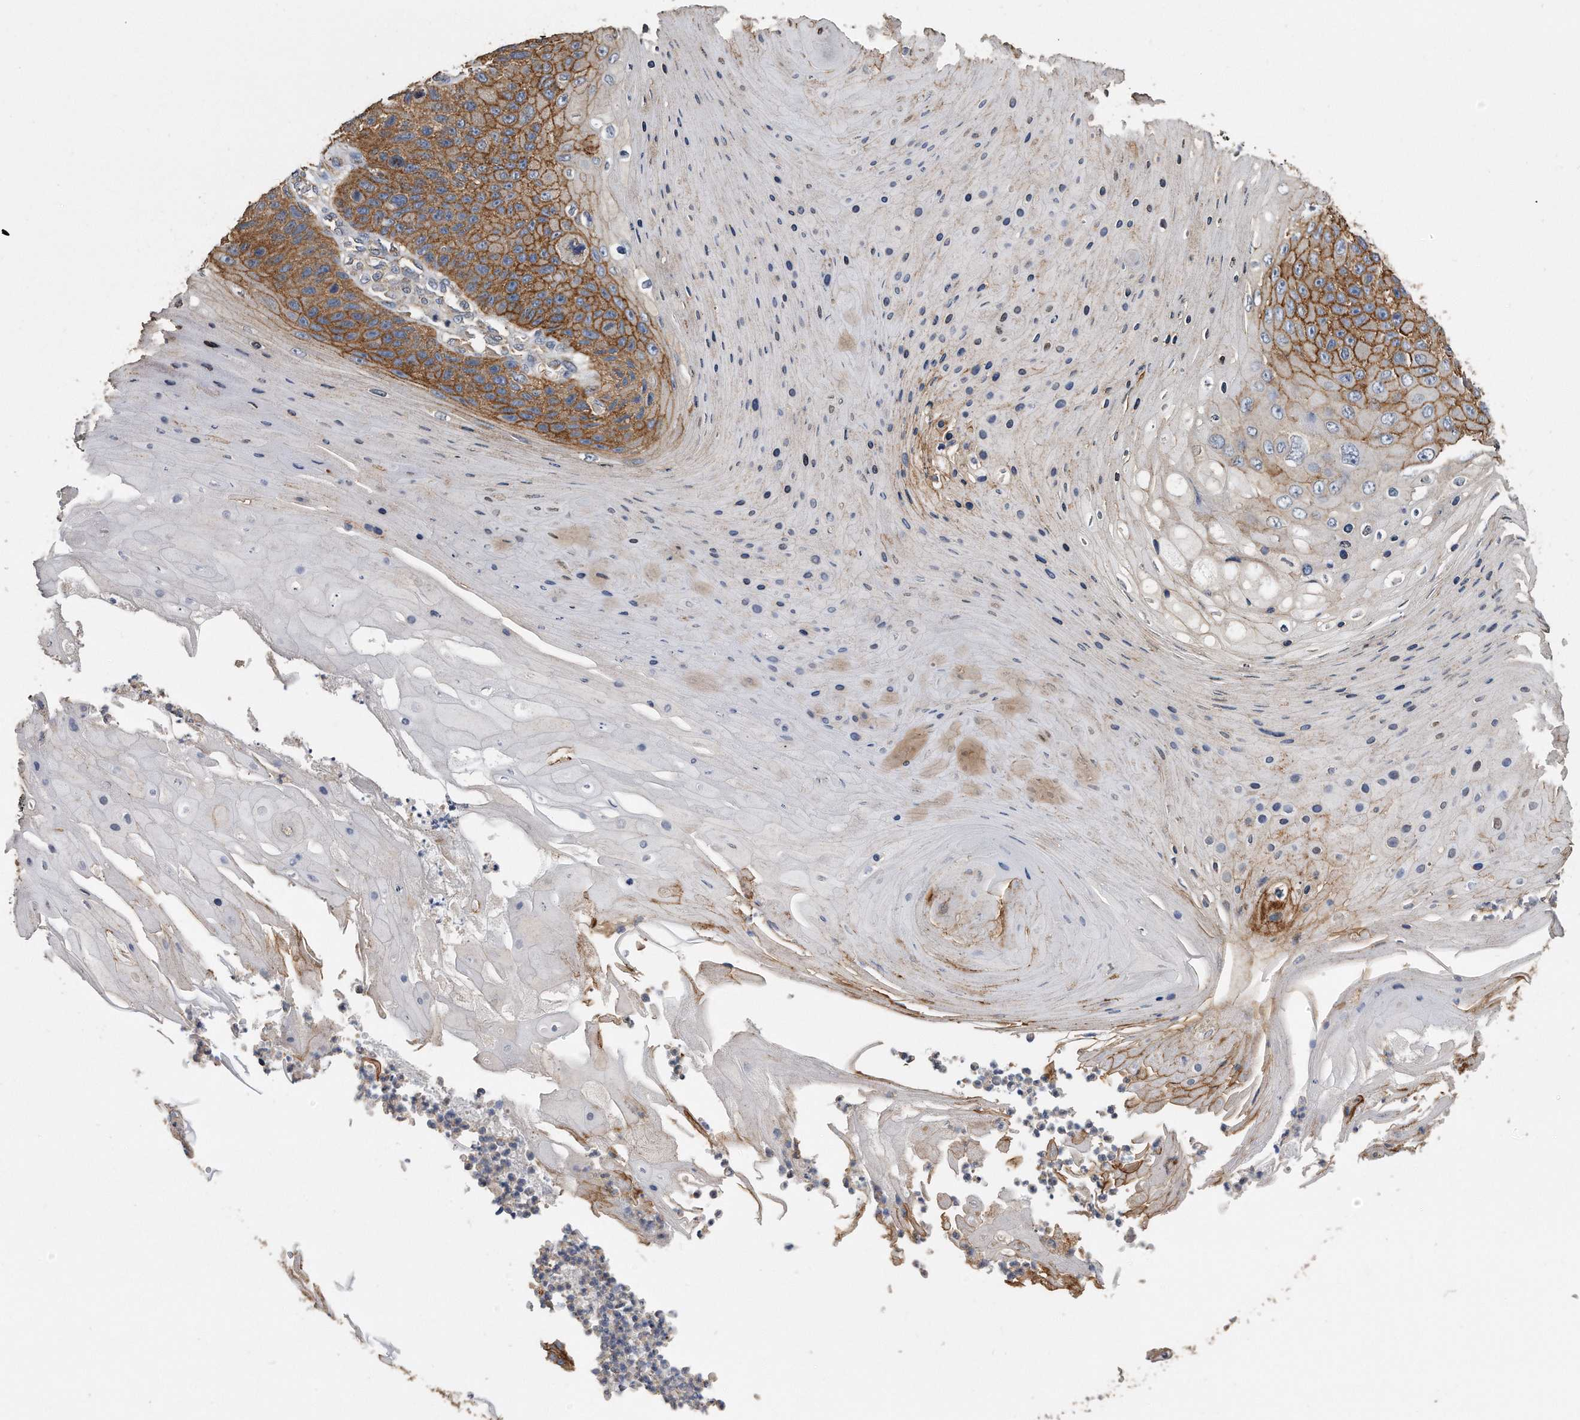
{"staining": {"intensity": "moderate", "quantity": ">75%", "location": "cytoplasmic/membranous"}, "tissue": "skin cancer", "cell_type": "Tumor cells", "image_type": "cancer", "snomed": [{"axis": "morphology", "description": "Squamous cell carcinoma, NOS"}, {"axis": "topography", "description": "Skin"}], "caption": "A brown stain labels moderate cytoplasmic/membranous expression of a protein in skin cancer (squamous cell carcinoma) tumor cells. (DAB = brown stain, brightfield microscopy at high magnification).", "gene": "CDCP1", "patient": {"sex": "female", "age": 88}}